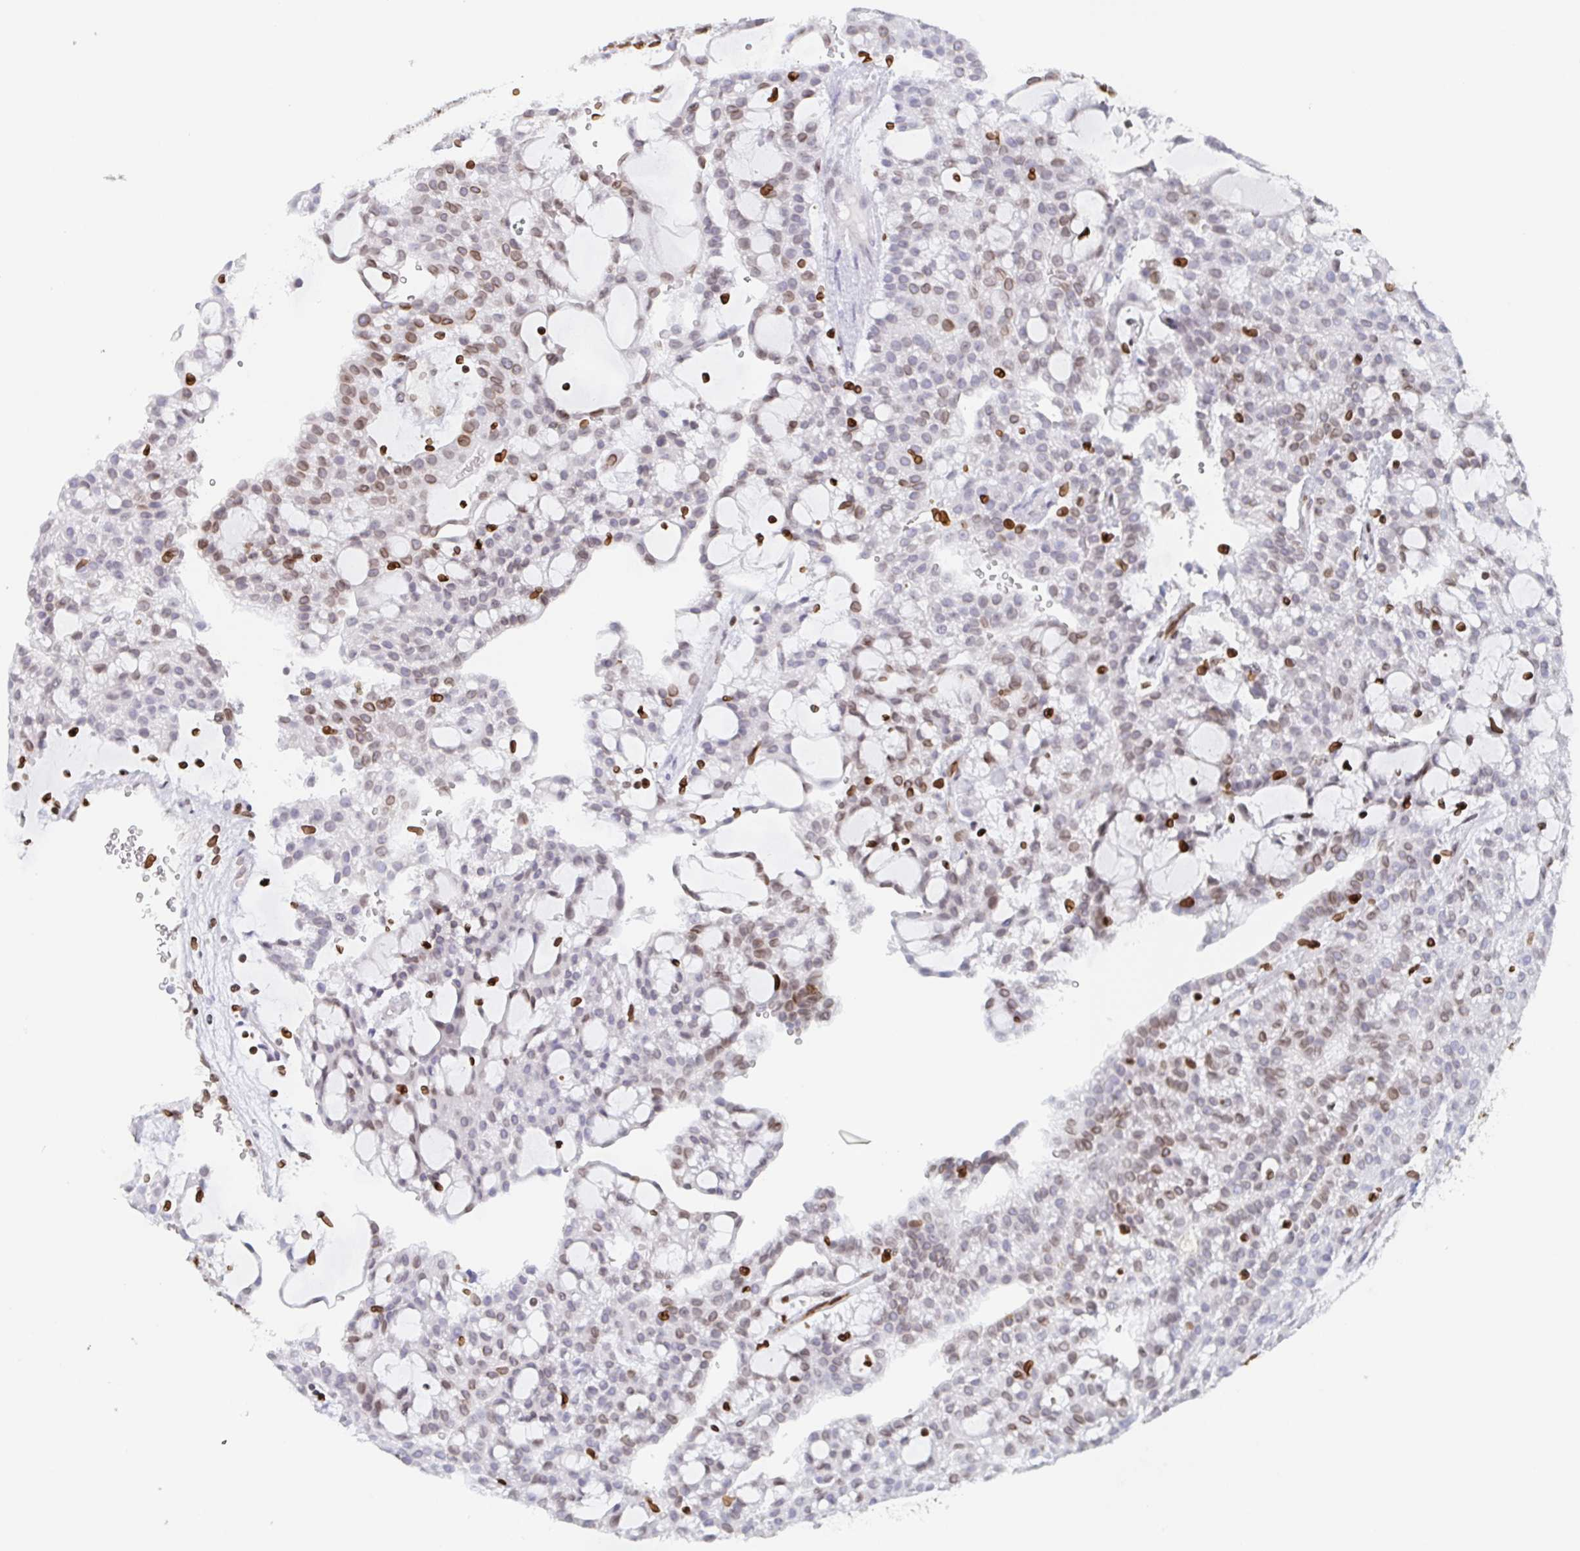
{"staining": {"intensity": "moderate", "quantity": "<25%", "location": "cytoplasmic/membranous,nuclear"}, "tissue": "renal cancer", "cell_type": "Tumor cells", "image_type": "cancer", "snomed": [{"axis": "morphology", "description": "Adenocarcinoma, NOS"}, {"axis": "topography", "description": "Kidney"}], "caption": "Human adenocarcinoma (renal) stained with a protein marker demonstrates moderate staining in tumor cells.", "gene": "BTBD7", "patient": {"sex": "male", "age": 63}}